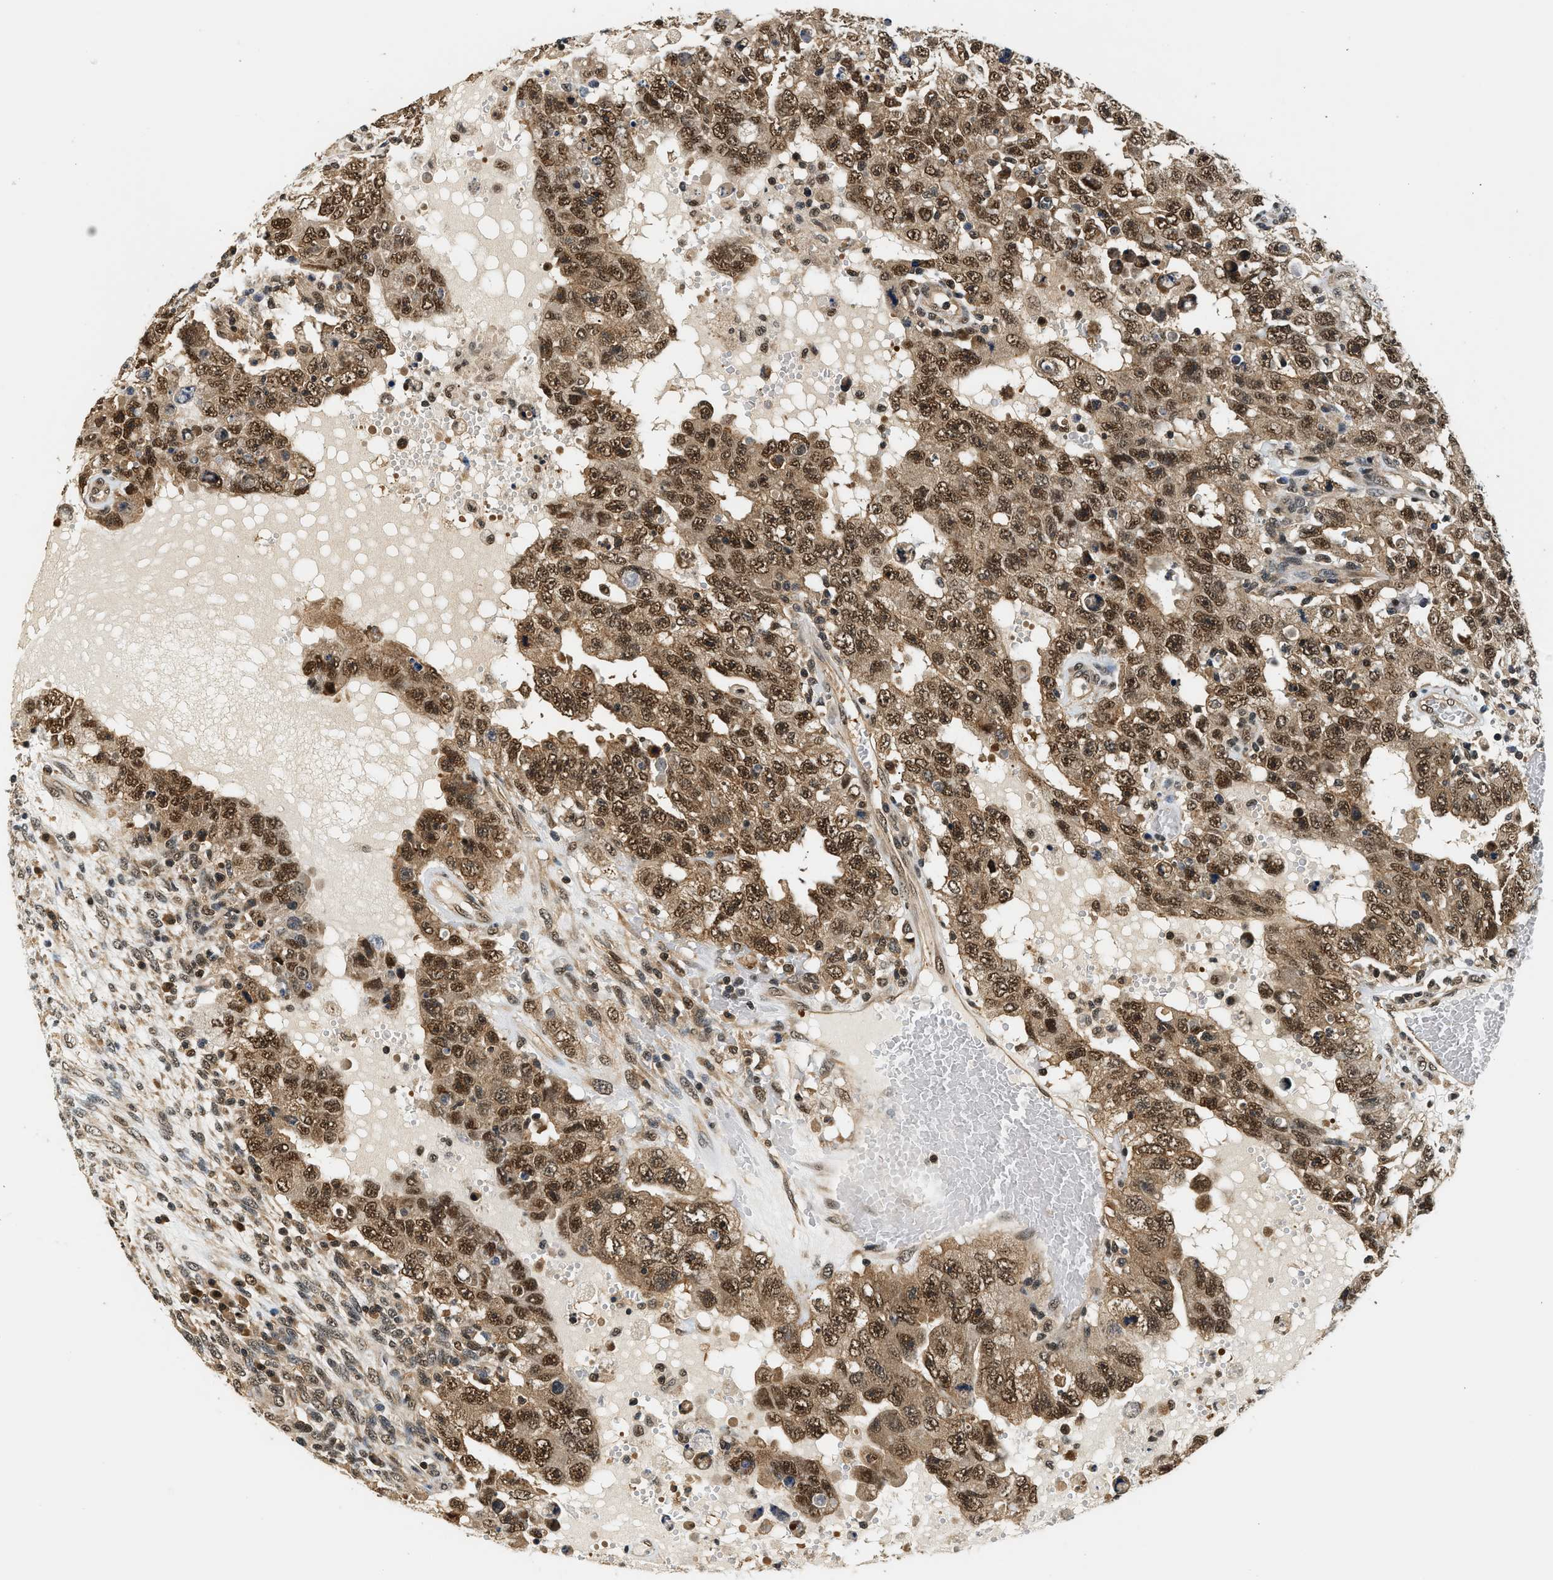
{"staining": {"intensity": "strong", "quantity": ">75%", "location": "cytoplasmic/membranous,nuclear"}, "tissue": "testis cancer", "cell_type": "Tumor cells", "image_type": "cancer", "snomed": [{"axis": "morphology", "description": "Carcinoma, Embryonal, NOS"}, {"axis": "topography", "description": "Testis"}], "caption": "A photomicrograph showing strong cytoplasmic/membranous and nuclear staining in about >75% of tumor cells in testis embryonal carcinoma, as visualized by brown immunohistochemical staining.", "gene": "PSMD3", "patient": {"sex": "male", "age": 26}}